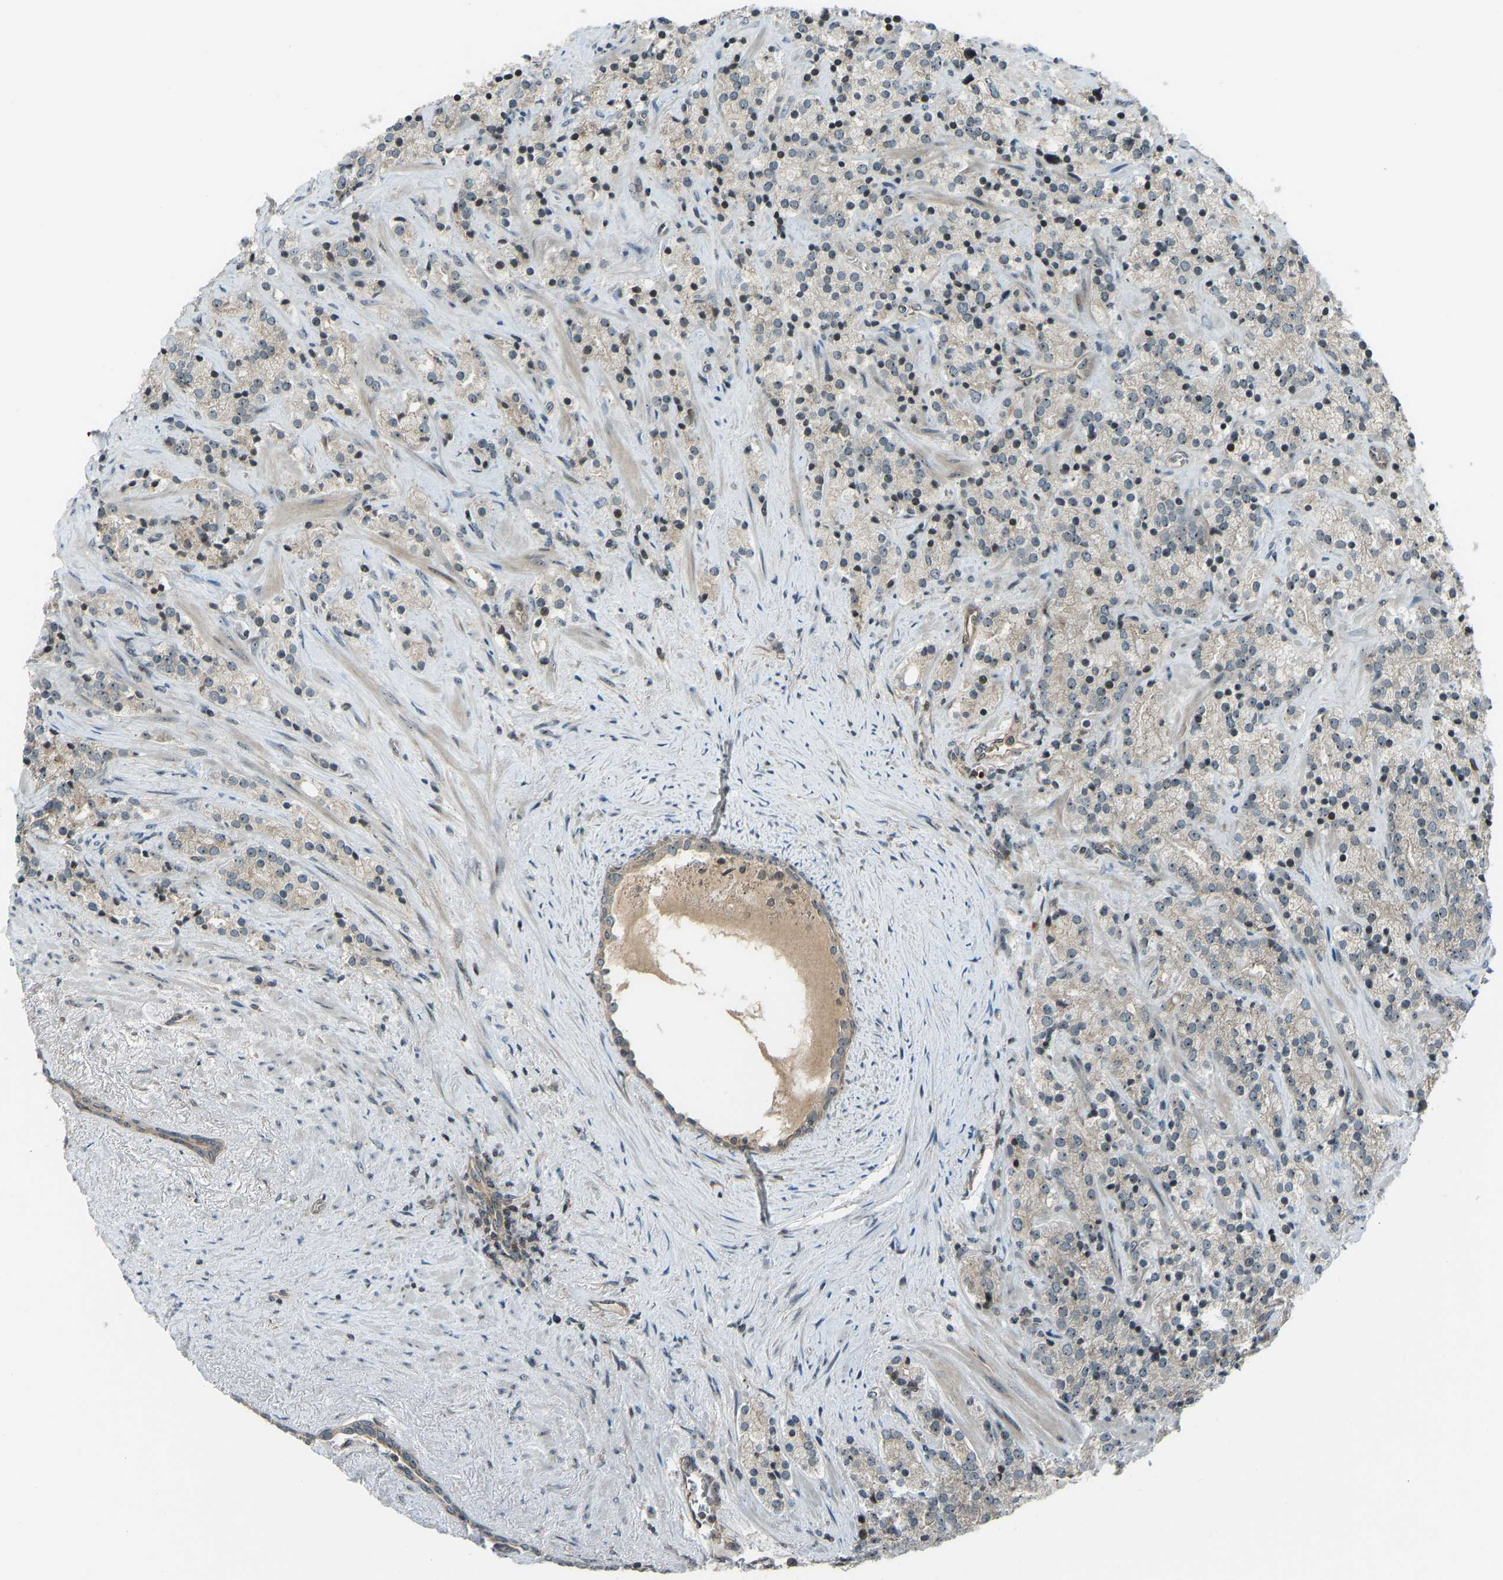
{"staining": {"intensity": "weak", "quantity": "25%-75%", "location": "cytoplasmic/membranous"}, "tissue": "prostate cancer", "cell_type": "Tumor cells", "image_type": "cancer", "snomed": [{"axis": "morphology", "description": "Adenocarcinoma, High grade"}, {"axis": "topography", "description": "Prostate"}], "caption": "DAB immunohistochemical staining of human adenocarcinoma (high-grade) (prostate) displays weak cytoplasmic/membranous protein positivity in approximately 25%-75% of tumor cells. (brown staining indicates protein expression, while blue staining denotes nuclei).", "gene": "SVOPL", "patient": {"sex": "male", "age": 71}}